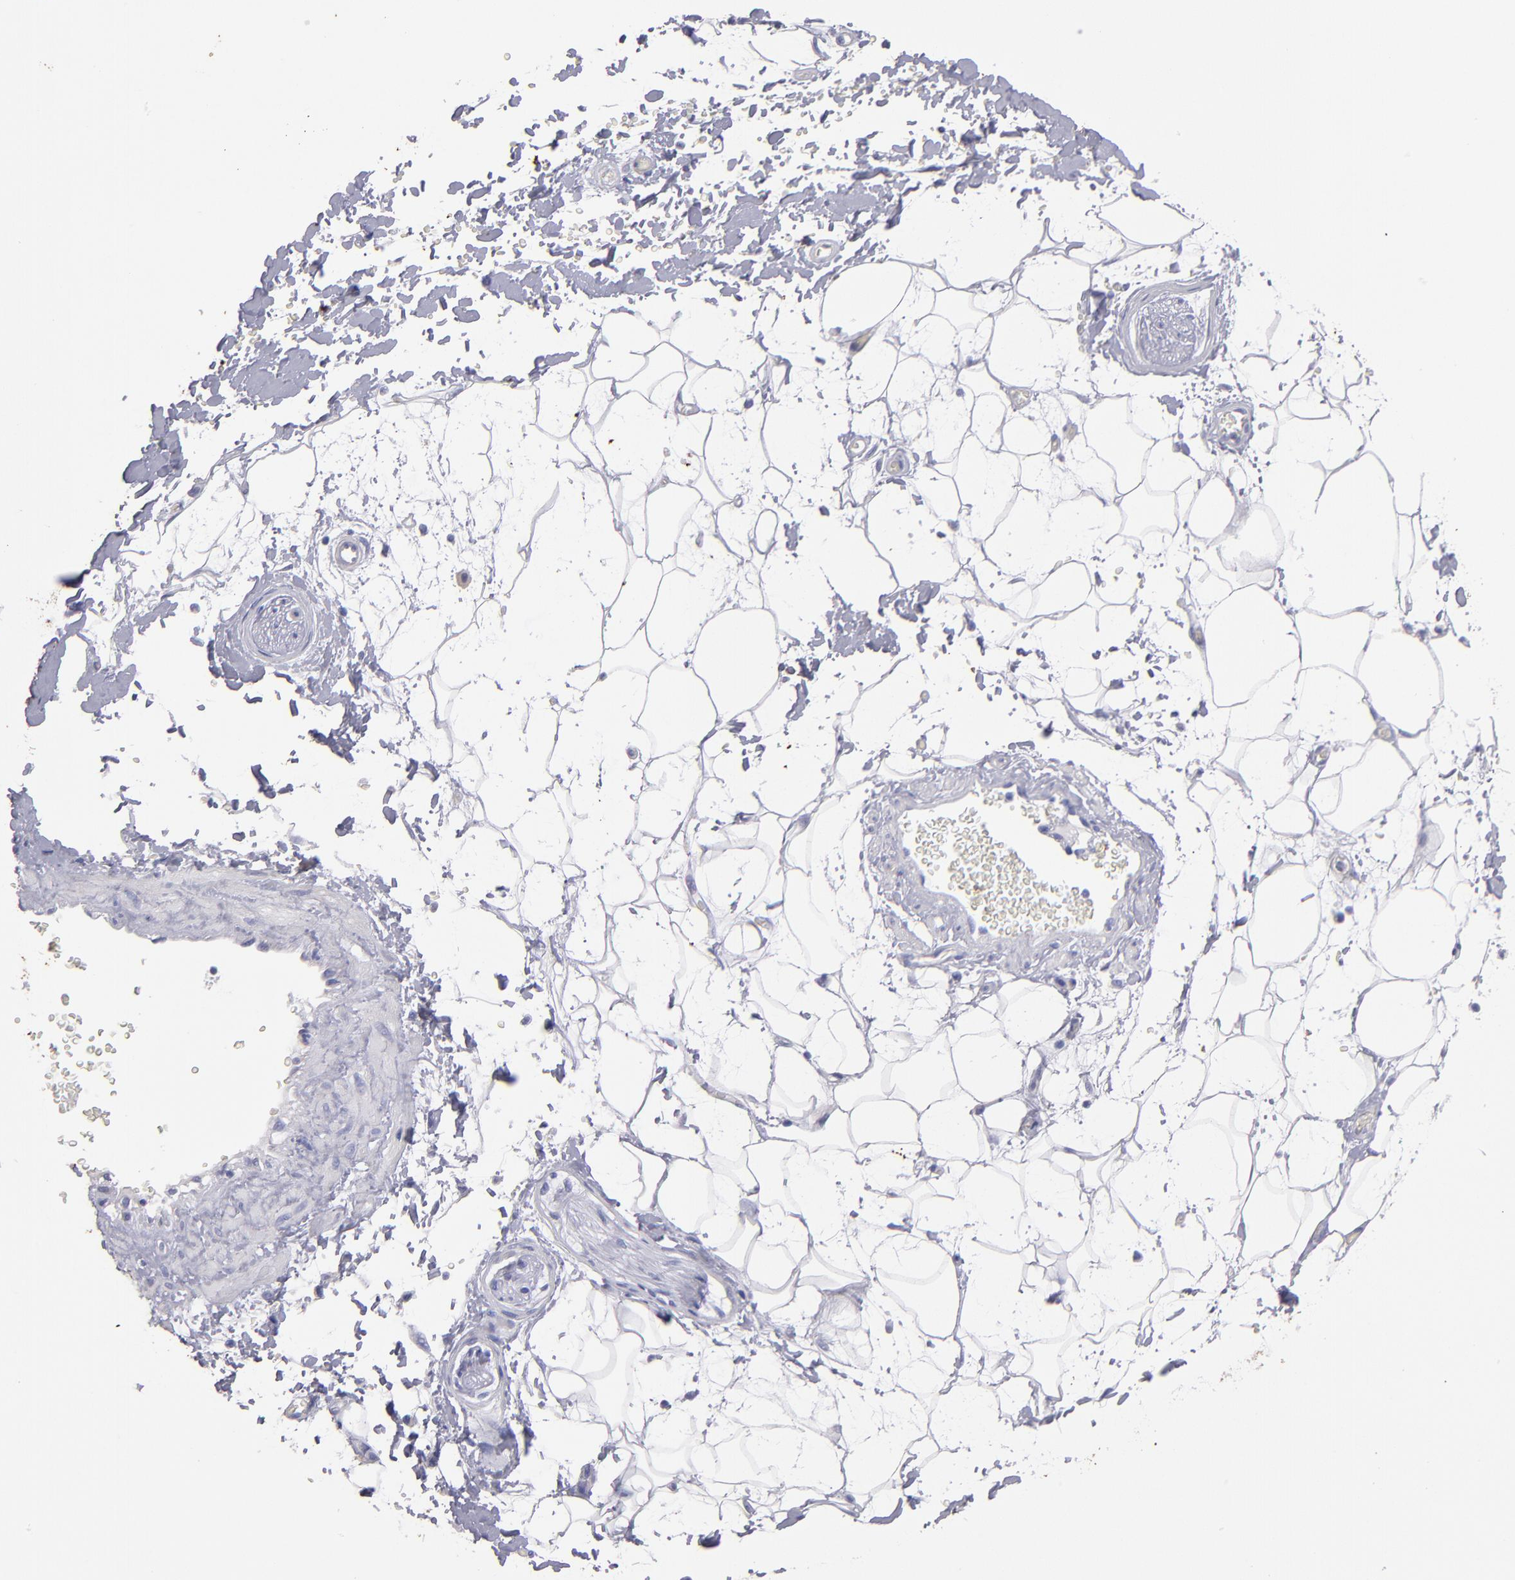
{"staining": {"intensity": "negative", "quantity": "none", "location": "none"}, "tissue": "adipose tissue", "cell_type": "Adipocytes", "image_type": "normal", "snomed": [{"axis": "morphology", "description": "Normal tissue, NOS"}, {"axis": "topography", "description": "Soft tissue"}], "caption": "The immunohistochemistry (IHC) histopathology image has no significant expression in adipocytes of adipose tissue.", "gene": "MB", "patient": {"sex": "male", "age": 72}}